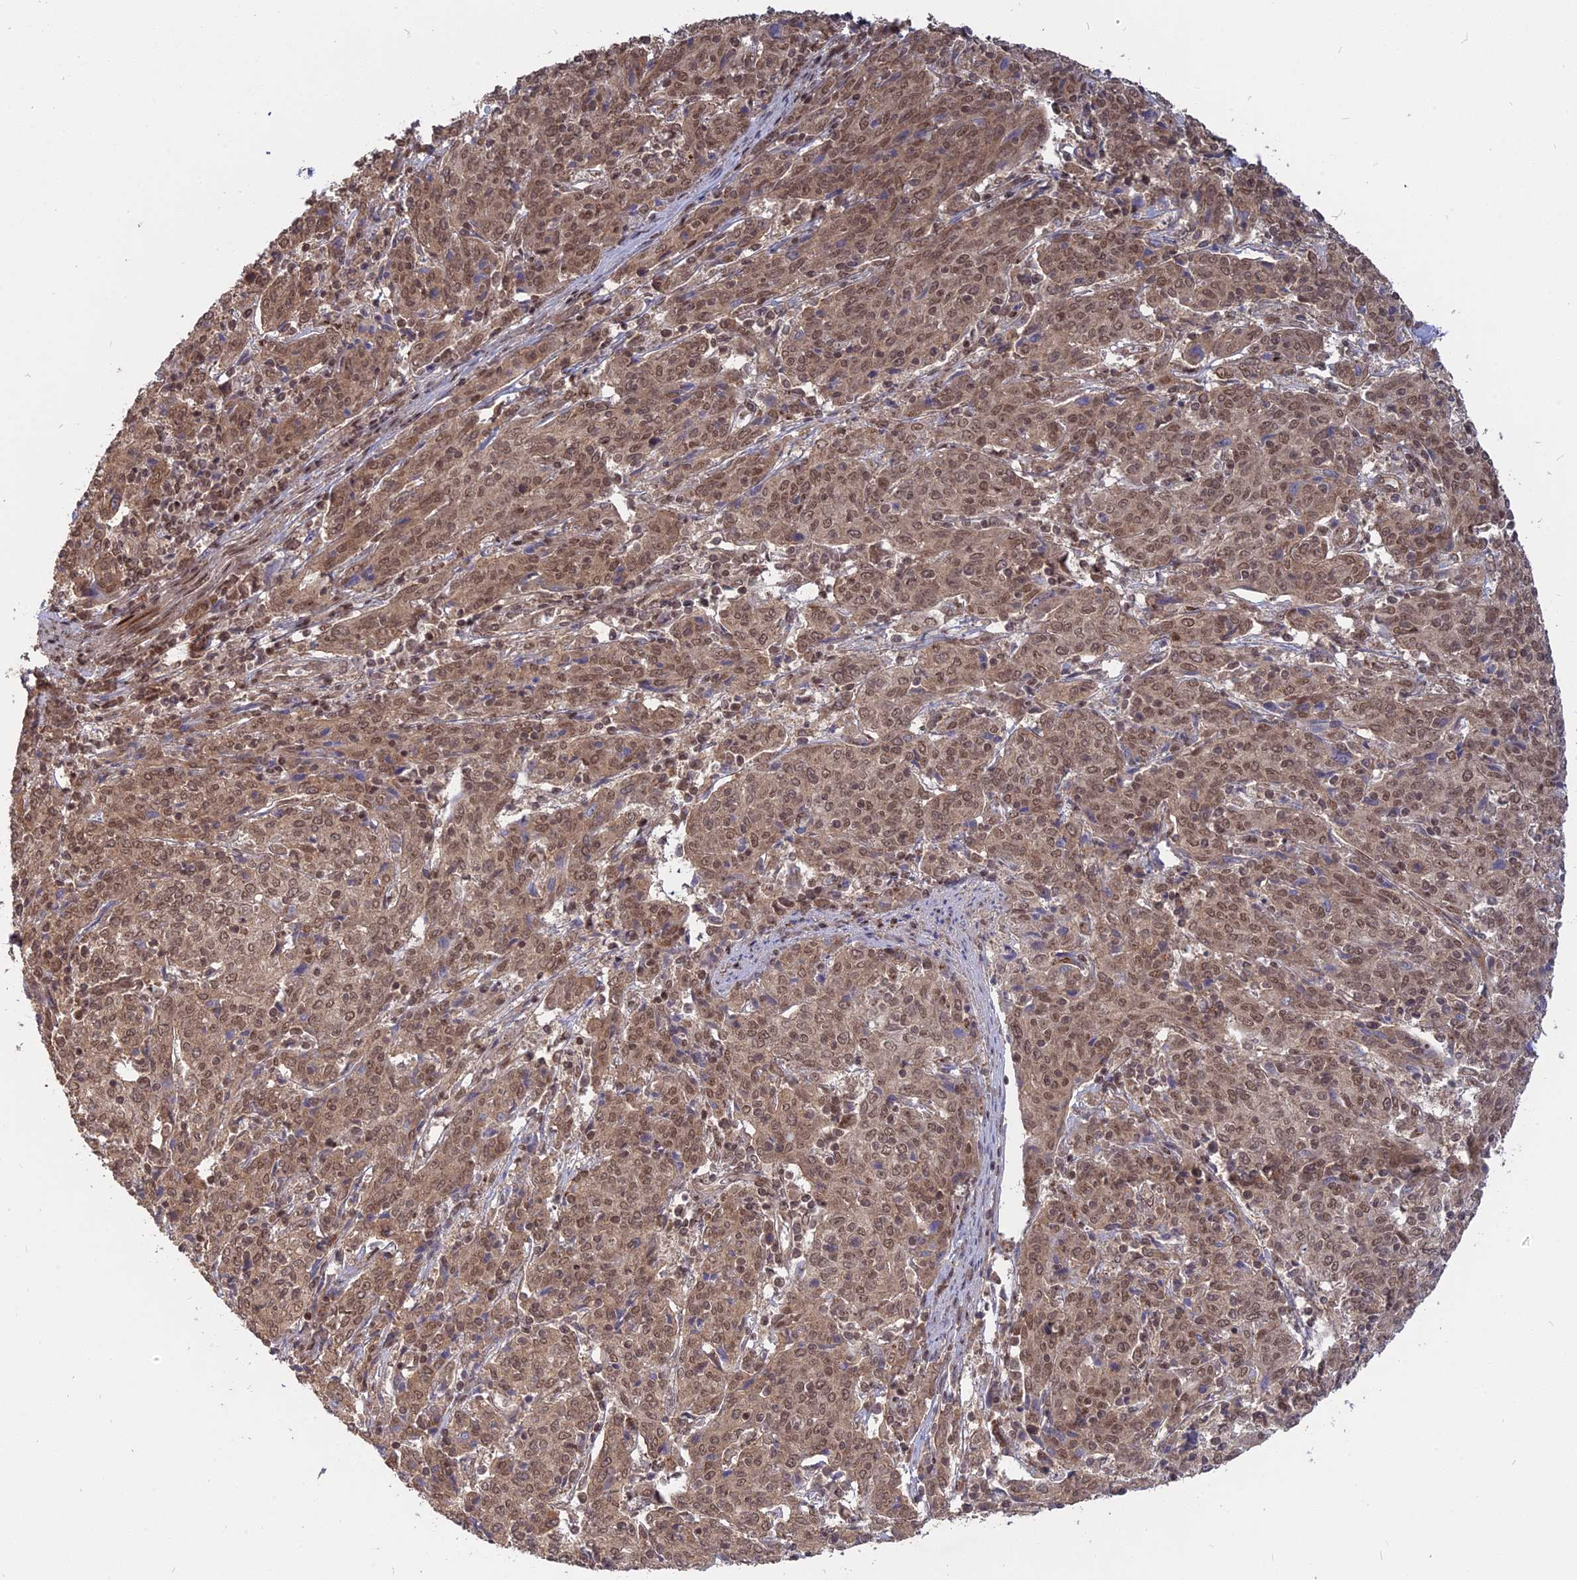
{"staining": {"intensity": "moderate", "quantity": ">75%", "location": "cytoplasmic/membranous,nuclear"}, "tissue": "cervical cancer", "cell_type": "Tumor cells", "image_type": "cancer", "snomed": [{"axis": "morphology", "description": "Squamous cell carcinoma, NOS"}, {"axis": "topography", "description": "Cervix"}], "caption": "IHC histopathology image of human cervical cancer stained for a protein (brown), which displays medium levels of moderate cytoplasmic/membranous and nuclear staining in approximately >75% of tumor cells.", "gene": "PKIG", "patient": {"sex": "female", "age": 67}}